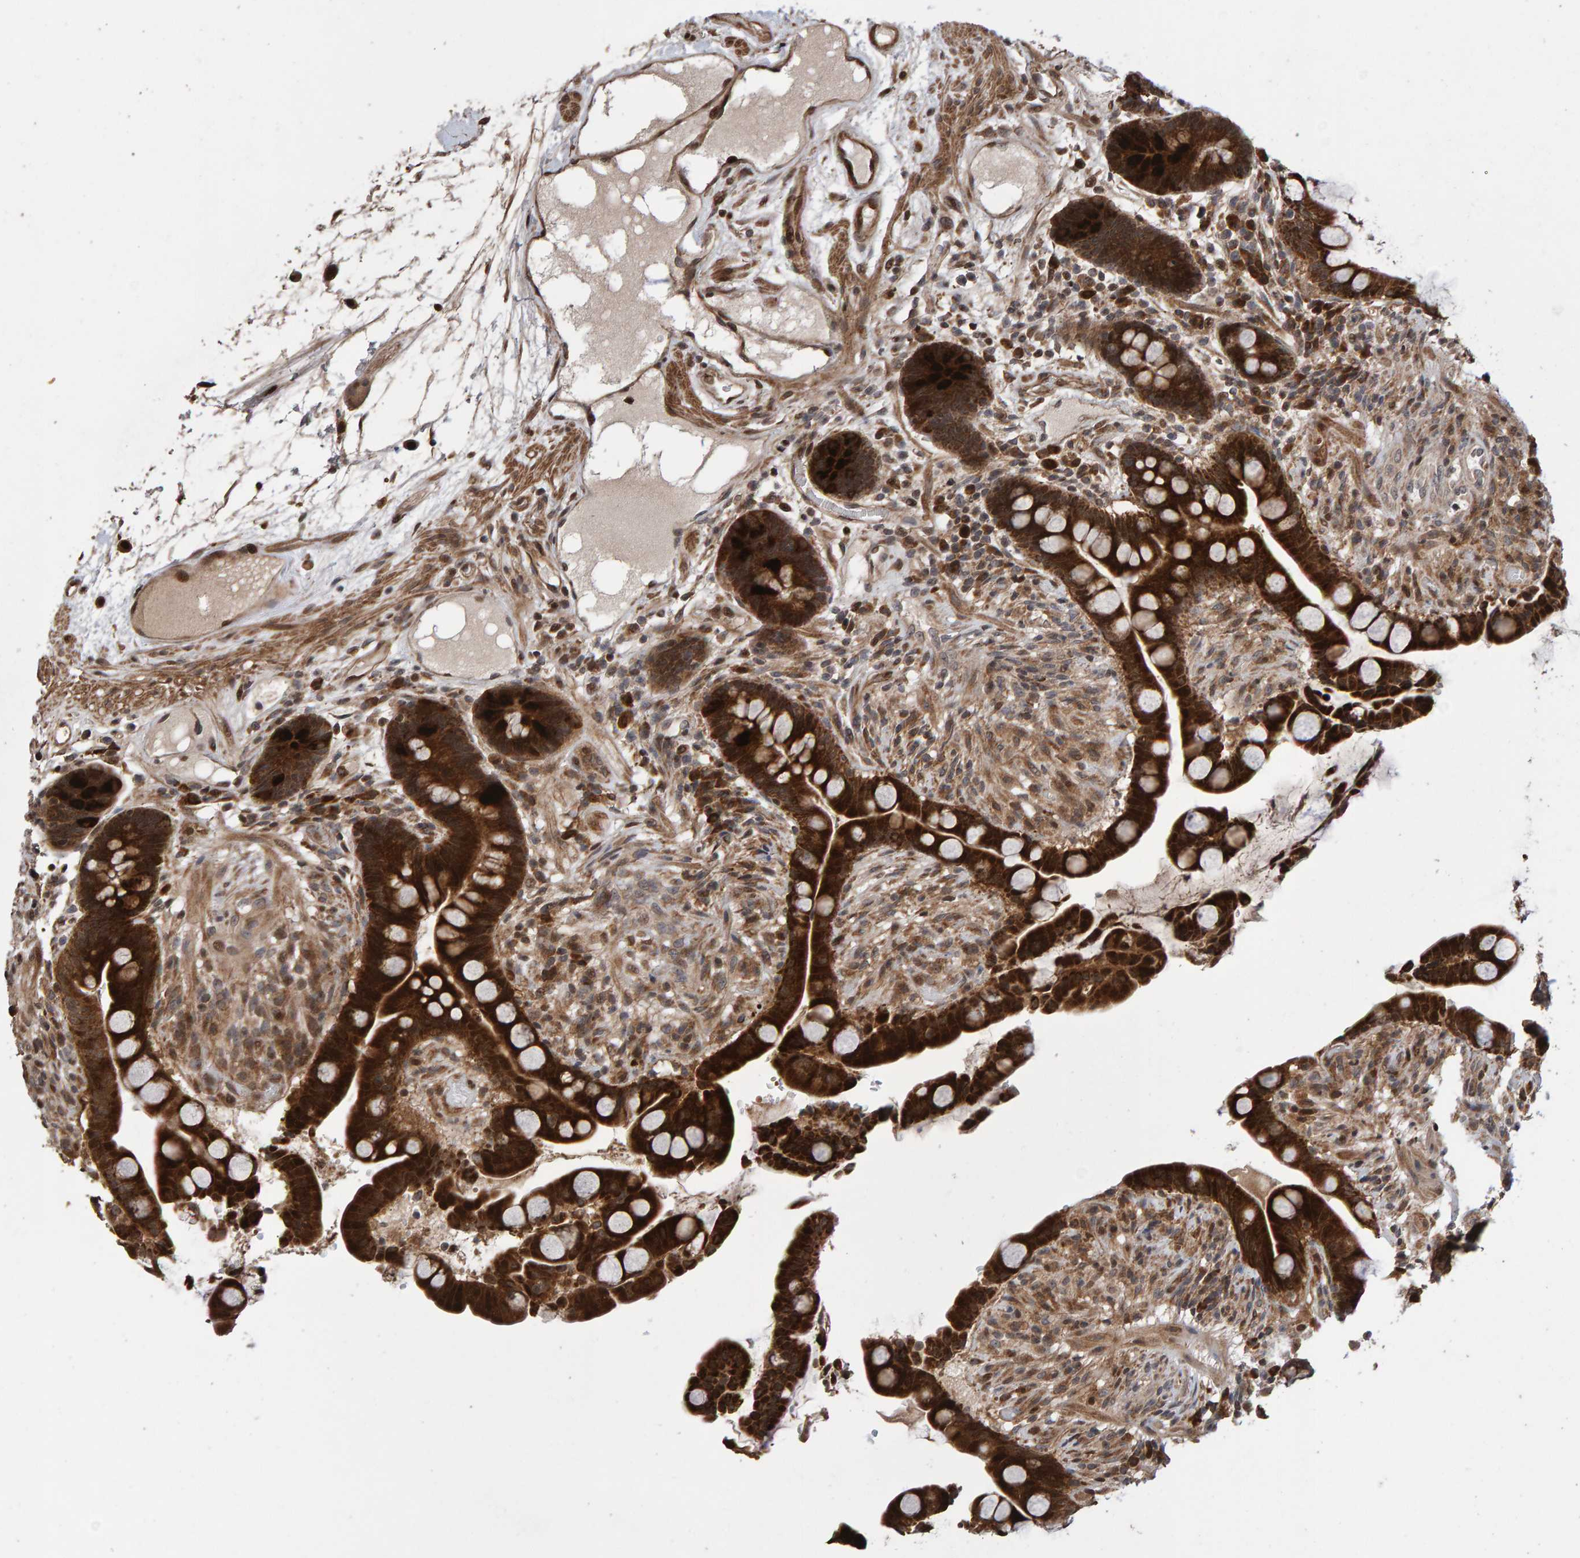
{"staining": {"intensity": "strong", "quantity": ">75%", "location": "cytoplasmic/membranous"}, "tissue": "colon", "cell_type": "Endothelial cells", "image_type": "normal", "snomed": [{"axis": "morphology", "description": "Normal tissue, NOS"}, {"axis": "topography", "description": "Colon"}], "caption": "Brown immunohistochemical staining in normal human colon reveals strong cytoplasmic/membranous staining in approximately >75% of endothelial cells. (DAB (3,3'-diaminobenzidine) IHC with brightfield microscopy, high magnification).", "gene": "PECR", "patient": {"sex": "male", "age": 73}}